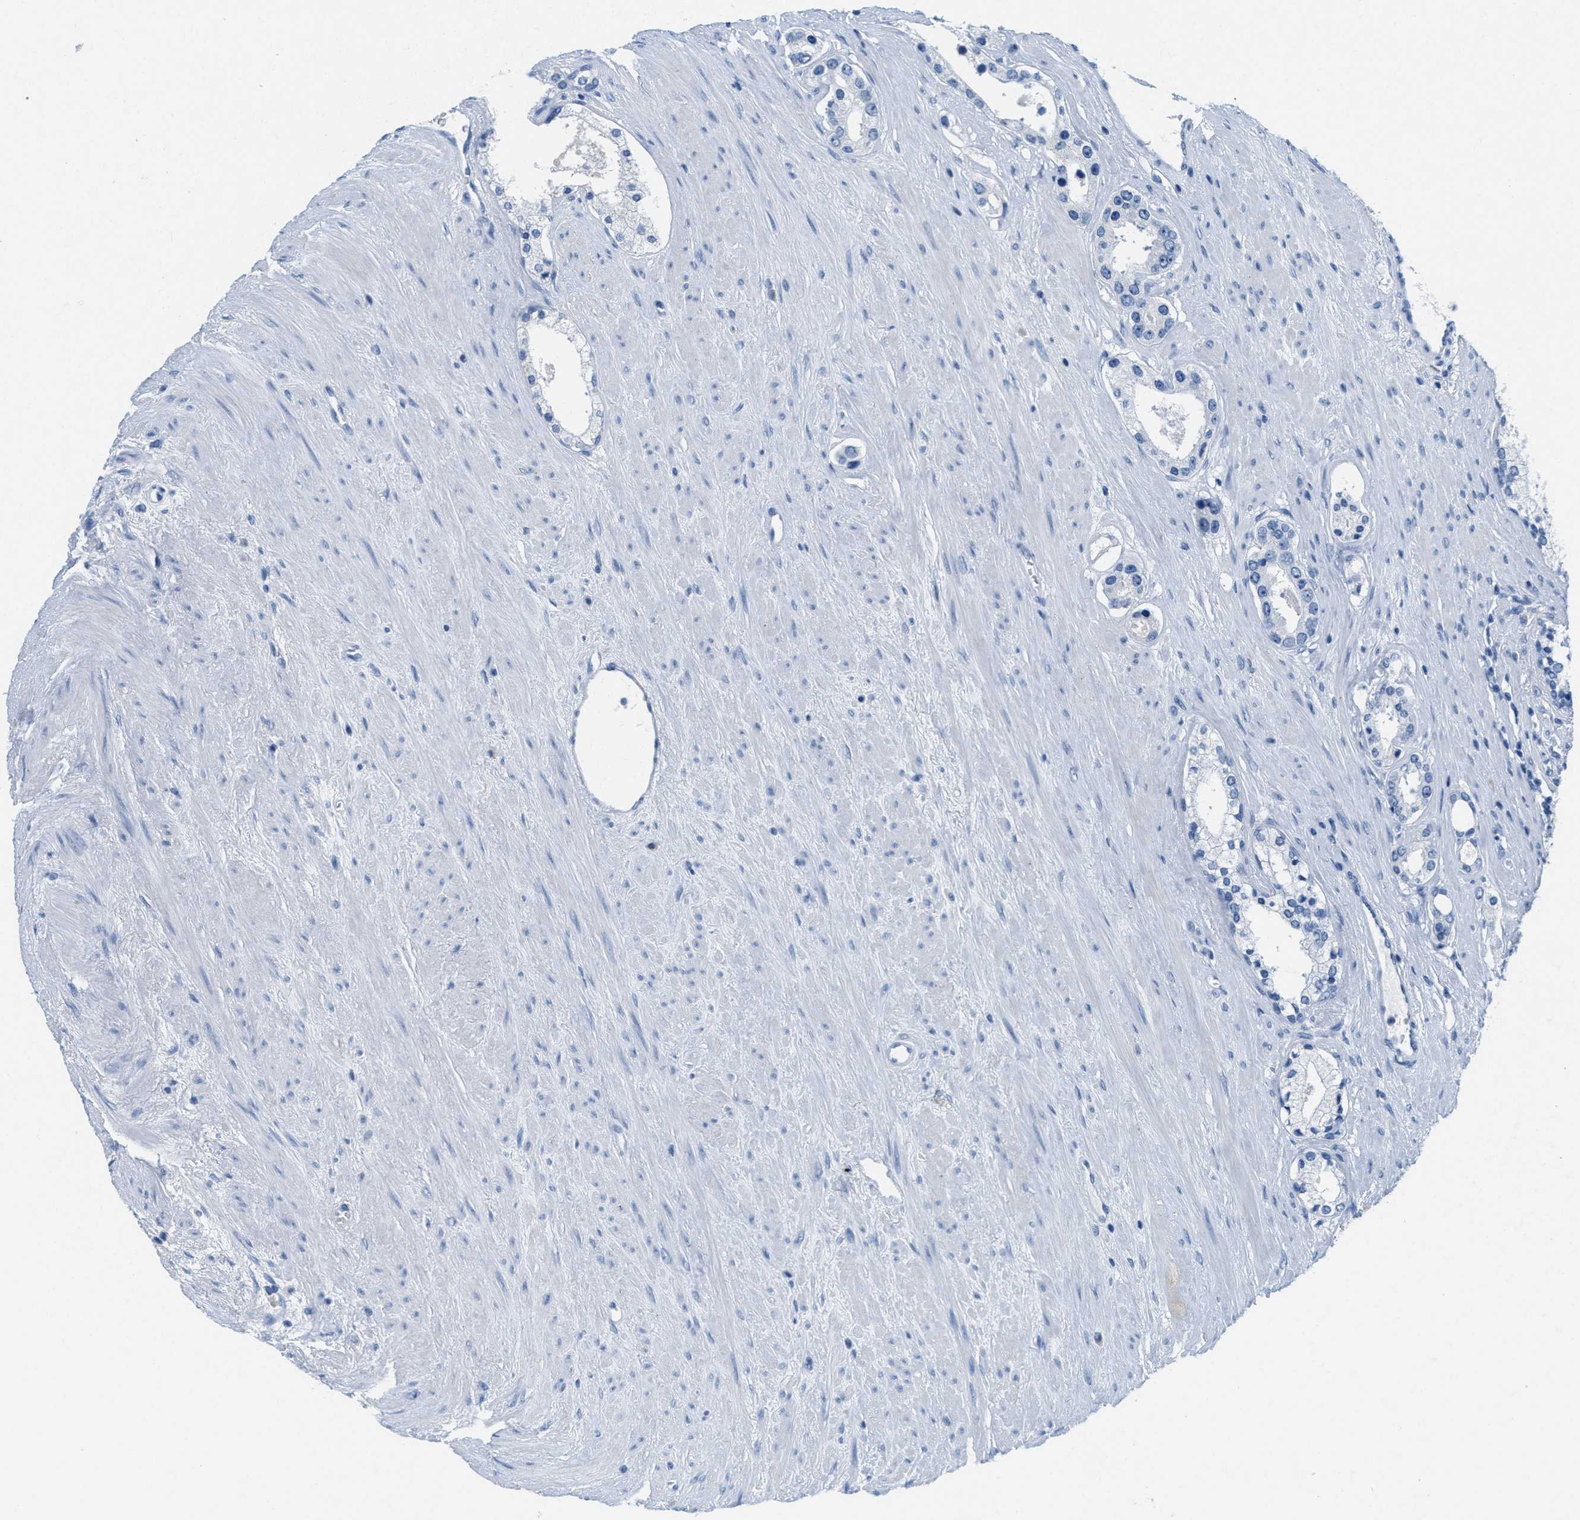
{"staining": {"intensity": "negative", "quantity": "none", "location": "none"}, "tissue": "prostate cancer", "cell_type": "Tumor cells", "image_type": "cancer", "snomed": [{"axis": "morphology", "description": "Adenocarcinoma, High grade"}, {"axis": "topography", "description": "Prostate"}], "caption": "This is an immunohistochemistry (IHC) histopathology image of adenocarcinoma (high-grade) (prostate). There is no positivity in tumor cells.", "gene": "GPM6A", "patient": {"sex": "male", "age": 71}}